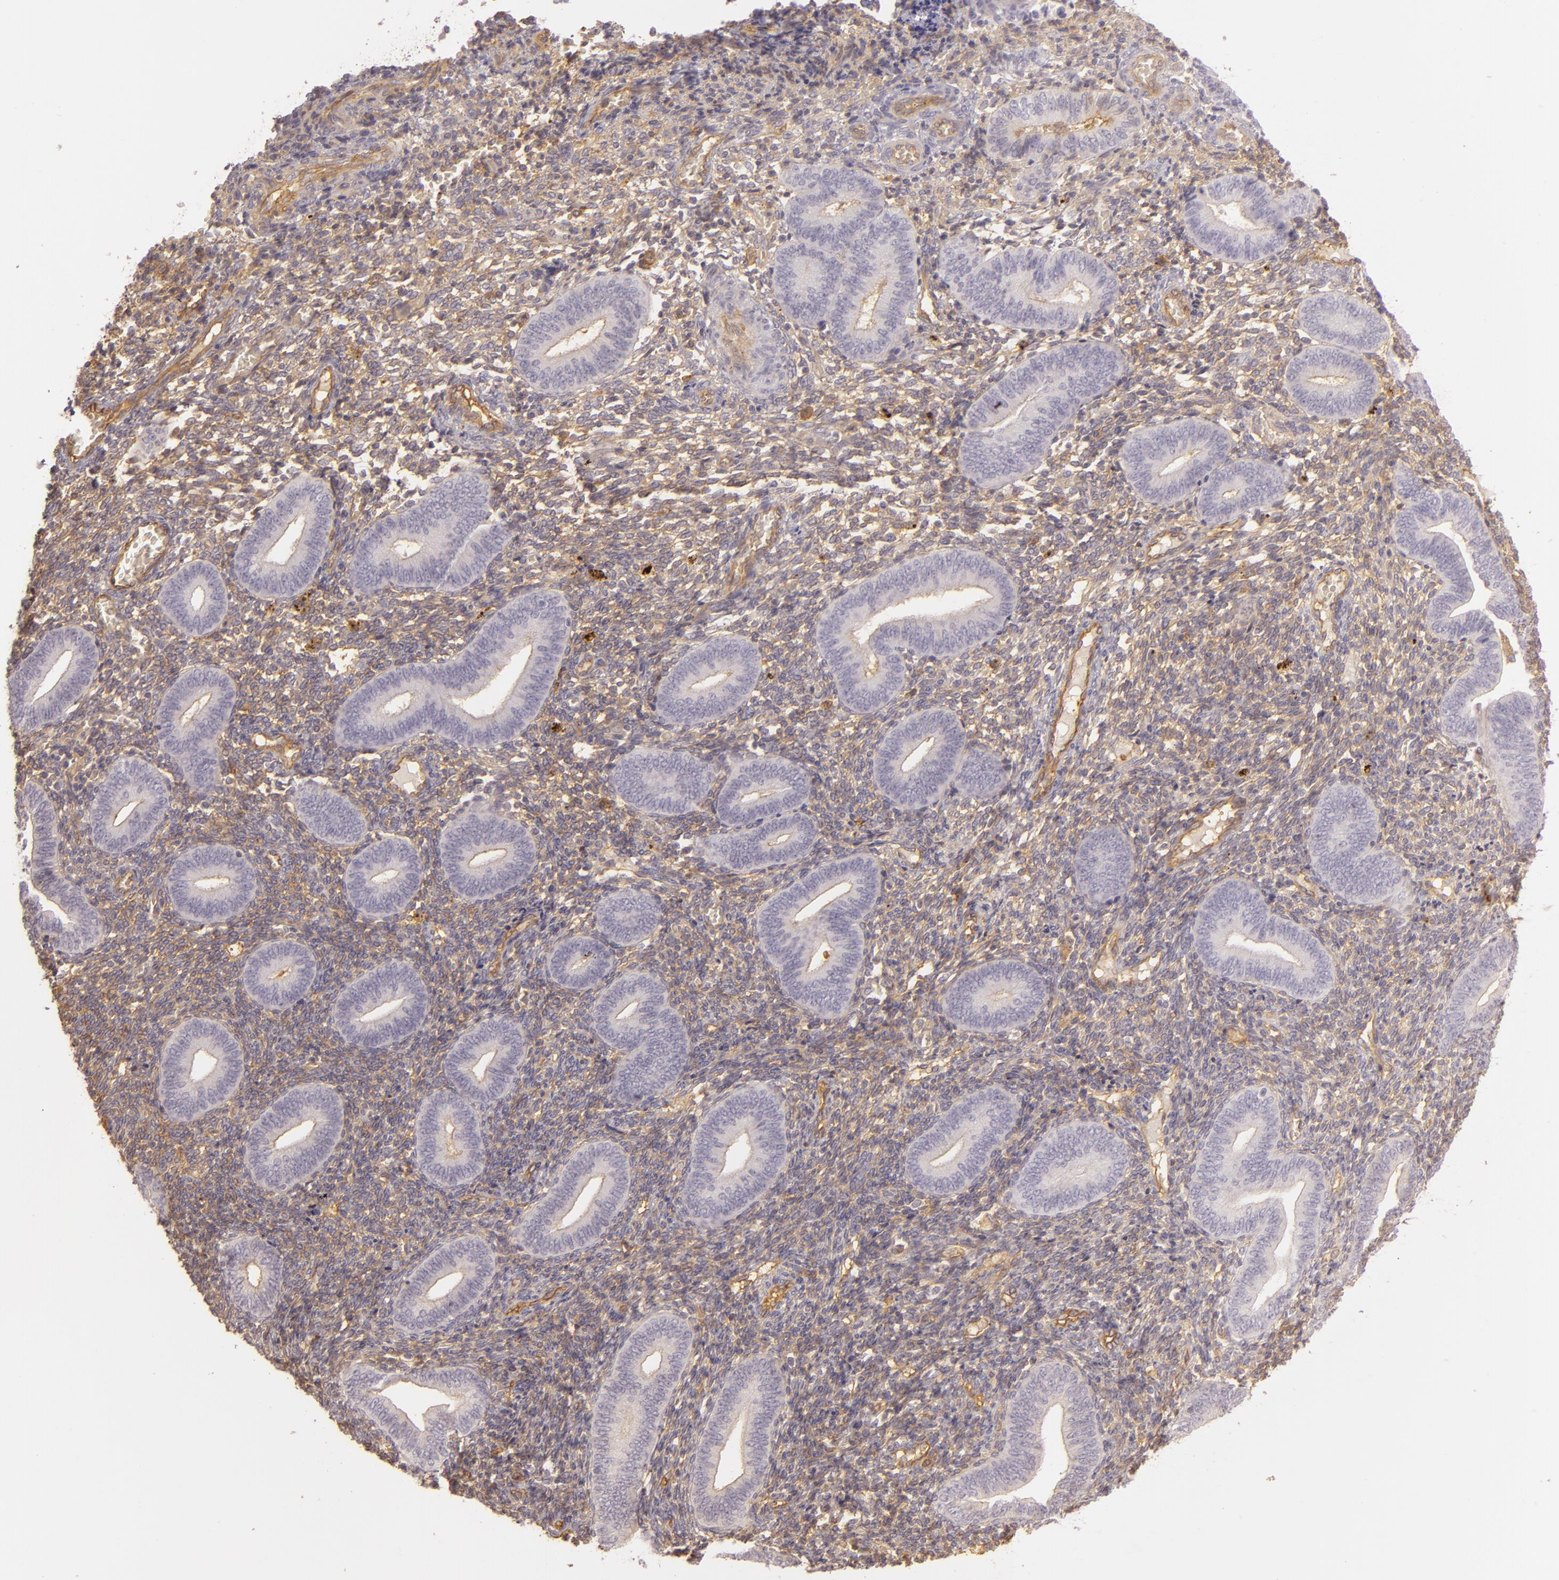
{"staining": {"intensity": "weak", "quantity": ">75%", "location": "cytoplasmic/membranous"}, "tissue": "endometrium", "cell_type": "Cells in endometrial stroma", "image_type": "normal", "snomed": [{"axis": "morphology", "description": "Normal tissue, NOS"}, {"axis": "topography", "description": "Uterus"}, {"axis": "topography", "description": "Endometrium"}], "caption": "High-power microscopy captured an IHC micrograph of benign endometrium, revealing weak cytoplasmic/membranous staining in about >75% of cells in endometrial stroma. The staining was performed using DAB to visualize the protein expression in brown, while the nuclei were stained in blue with hematoxylin (Magnification: 20x).", "gene": "CD59", "patient": {"sex": "female", "age": 33}}